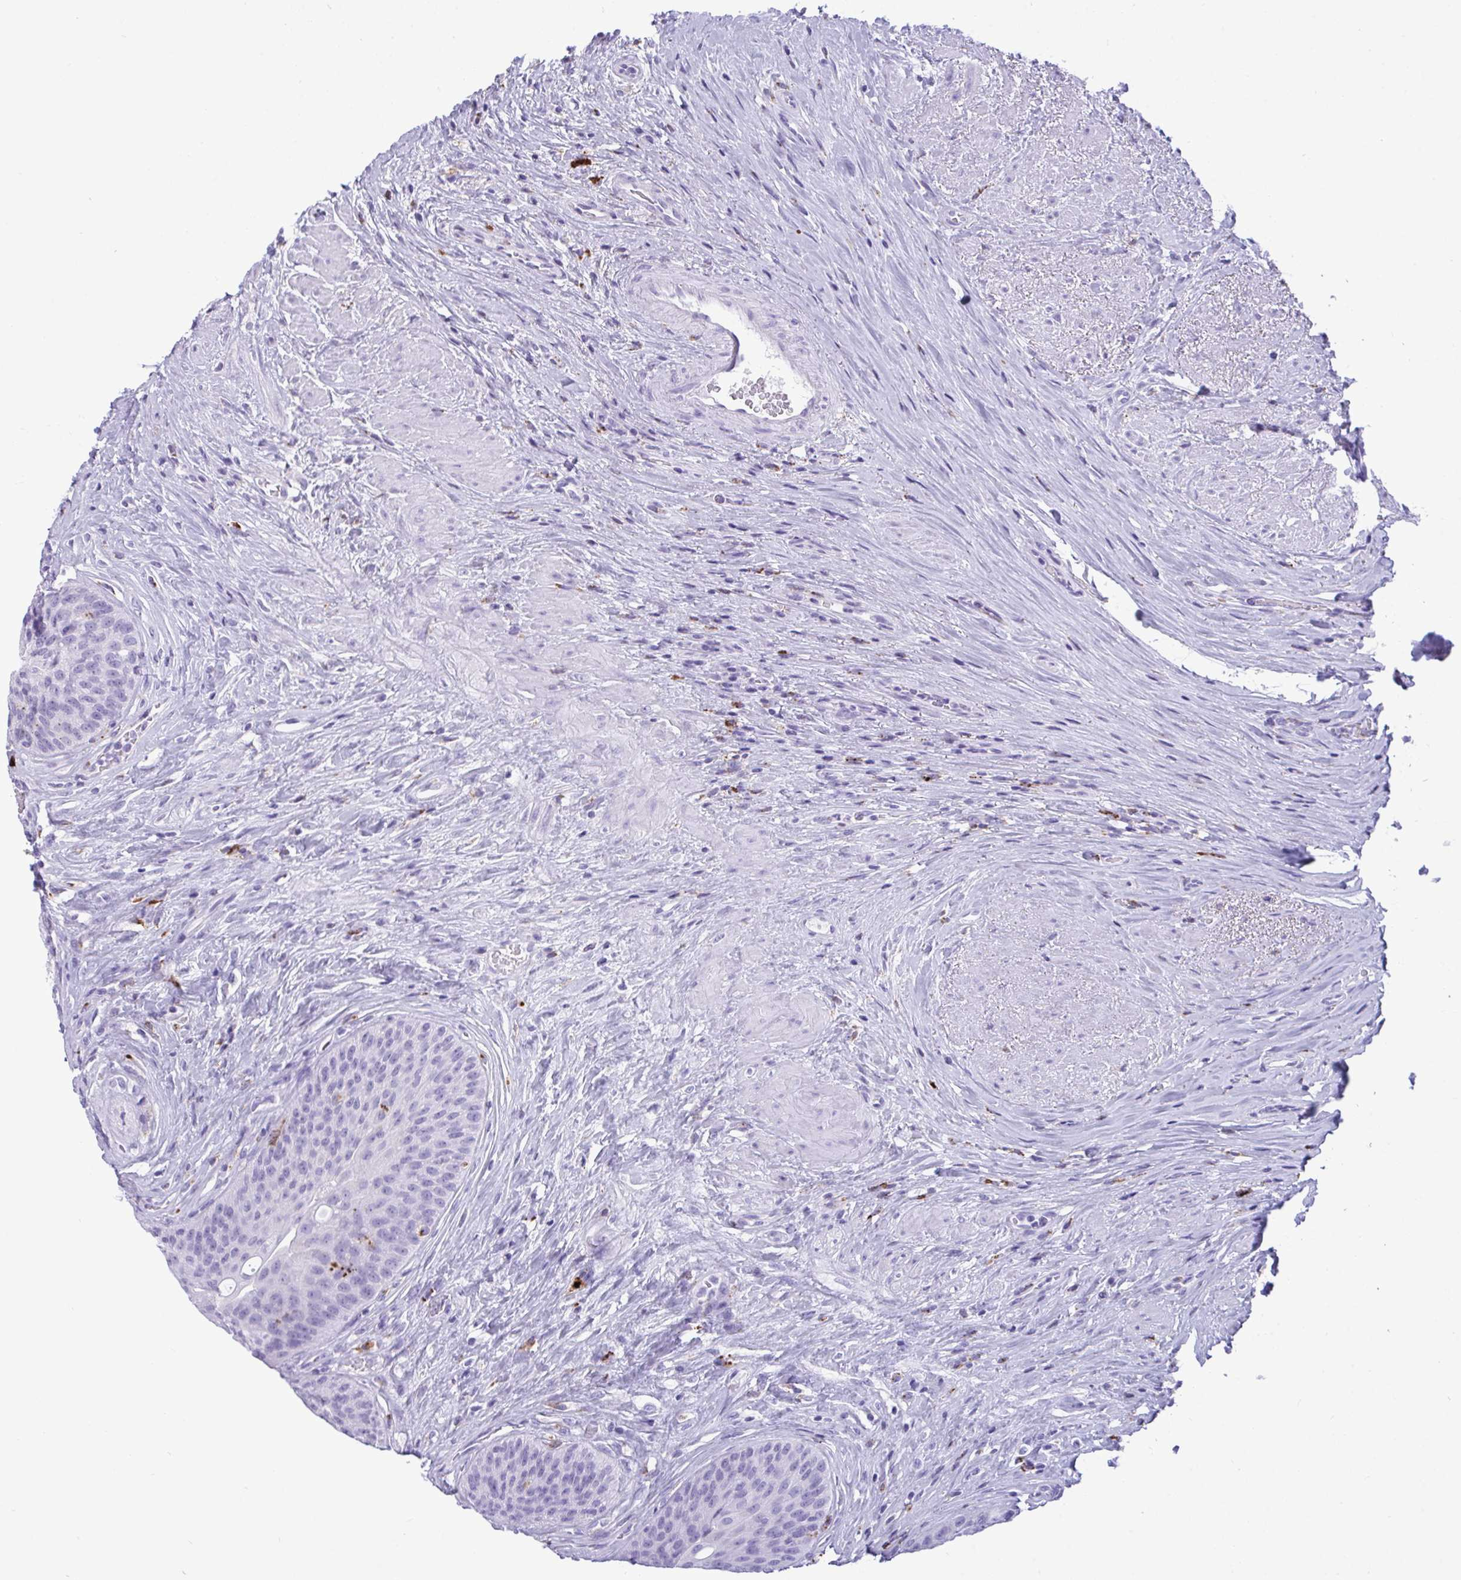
{"staining": {"intensity": "negative", "quantity": "none", "location": "none"}, "tissue": "urinary bladder", "cell_type": "Urothelial cells", "image_type": "normal", "snomed": [{"axis": "morphology", "description": "Normal tissue, NOS"}, {"axis": "topography", "description": "Urinary bladder"}], "caption": "The histopathology image shows no staining of urothelial cells in unremarkable urinary bladder.", "gene": "CPVL", "patient": {"sex": "female", "age": 56}}